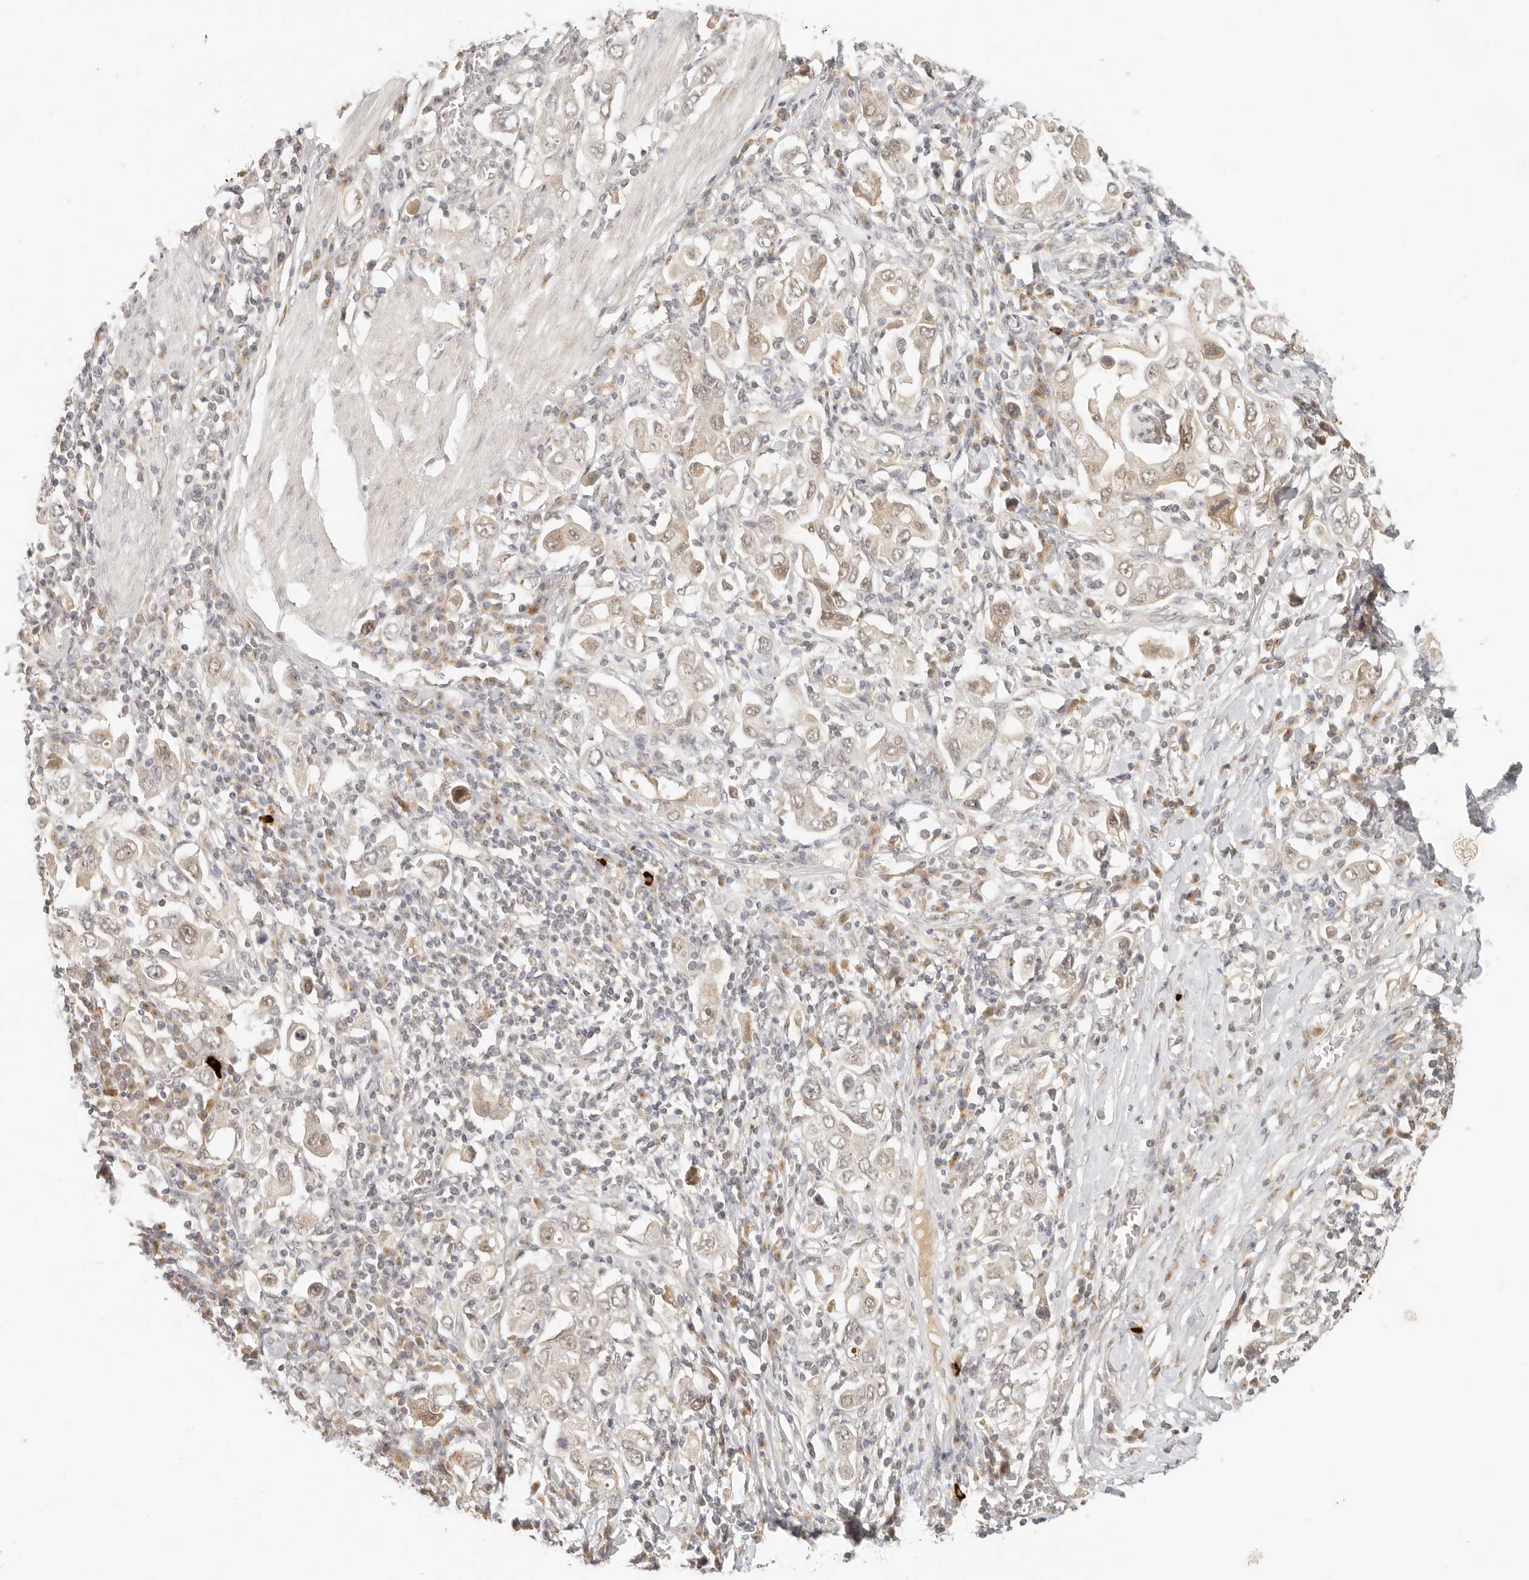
{"staining": {"intensity": "weak", "quantity": ">75%", "location": "nuclear"}, "tissue": "stomach cancer", "cell_type": "Tumor cells", "image_type": "cancer", "snomed": [{"axis": "morphology", "description": "Adenocarcinoma, NOS"}, {"axis": "topography", "description": "Stomach, upper"}], "caption": "A high-resolution micrograph shows immunohistochemistry (IHC) staining of stomach adenocarcinoma, which displays weak nuclear staining in approximately >75% of tumor cells. (Stains: DAB (3,3'-diaminobenzidine) in brown, nuclei in blue, Microscopy: brightfield microscopy at high magnification).", "gene": "INTS11", "patient": {"sex": "male", "age": 62}}